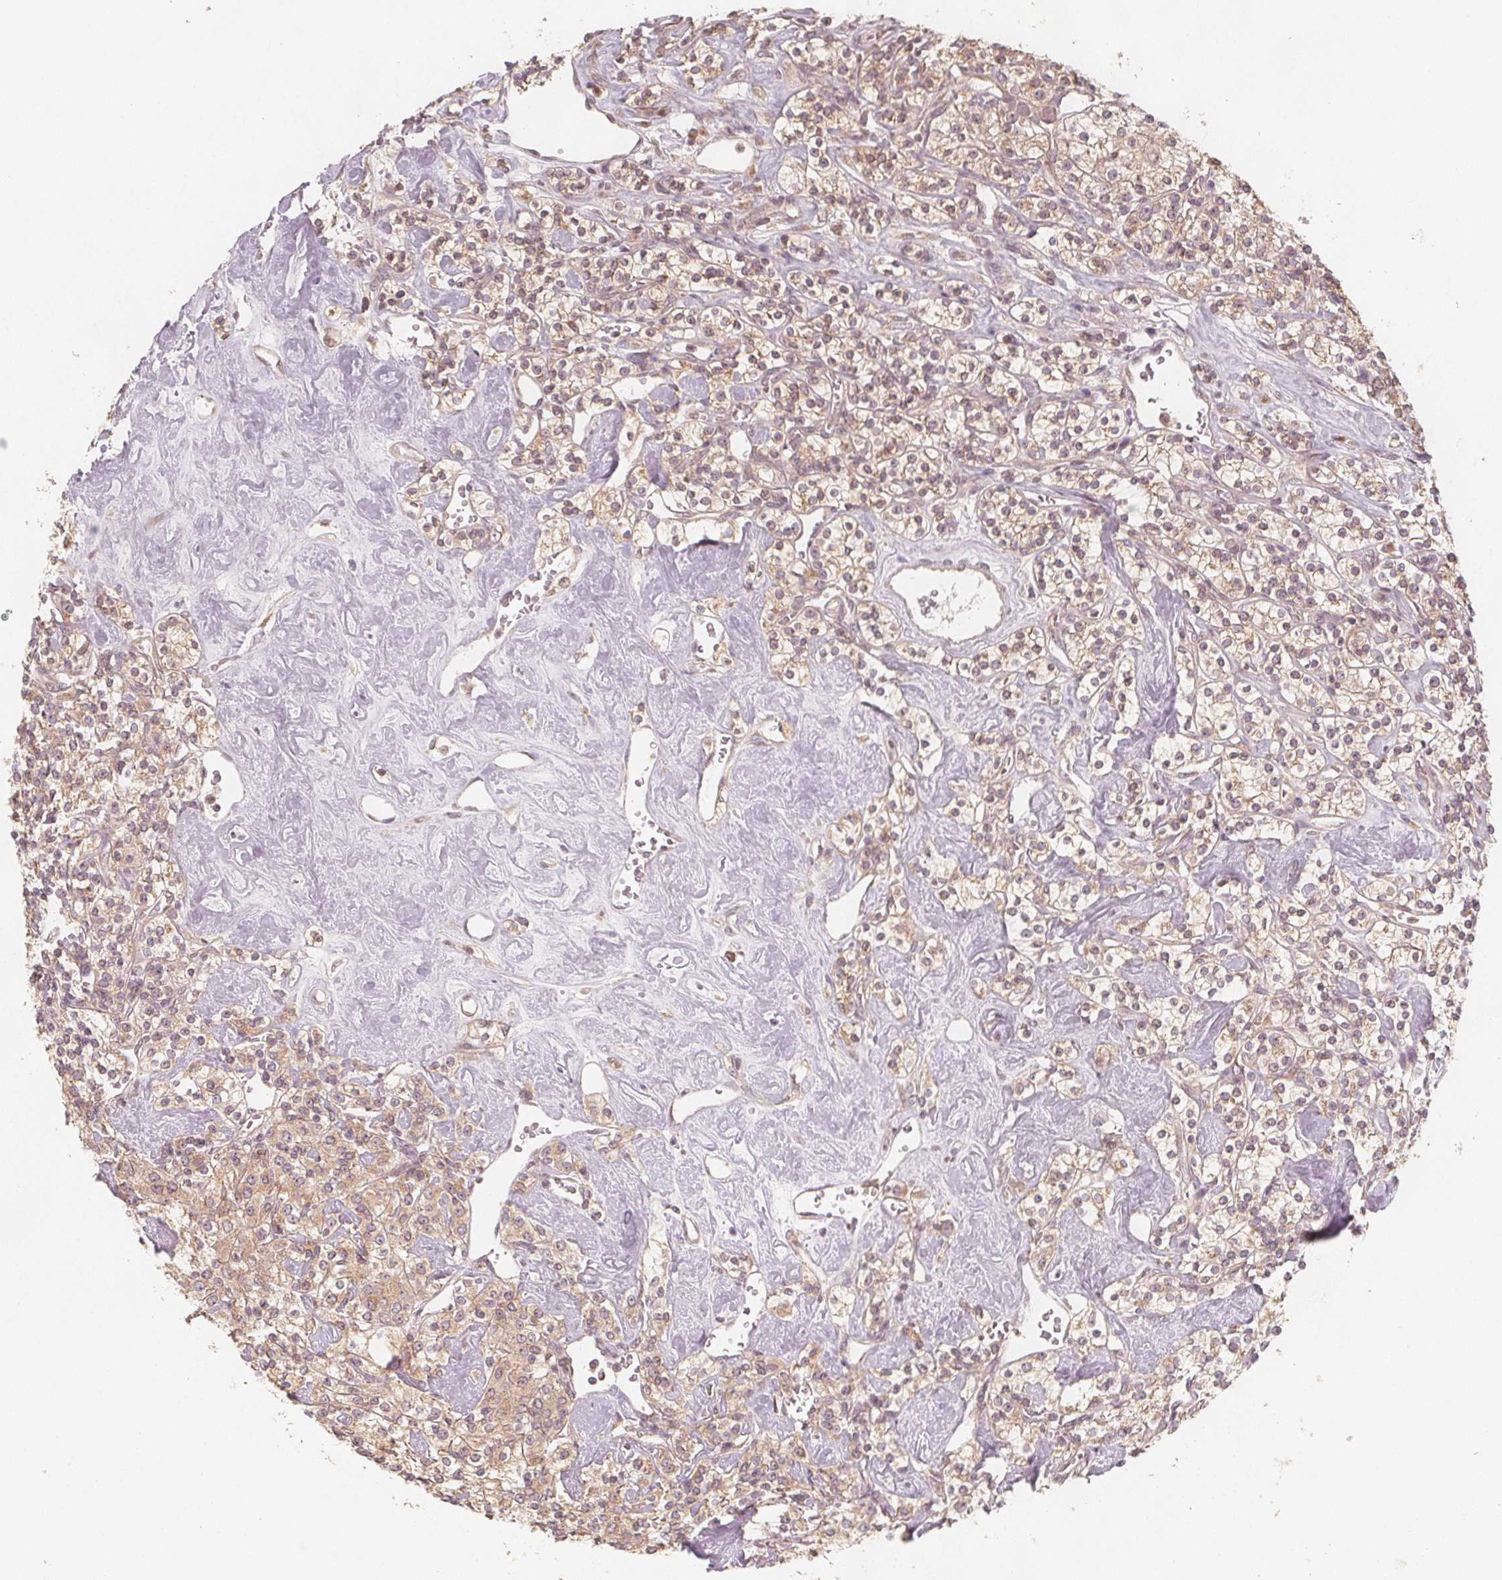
{"staining": {"intensity": "weak", "quantity": ">75%", "location": "cytoplasmic/membranous"}, "tissue": "renal cancer", "cell_type": "Tumor cells", "image_type": "cancer", "snomed": [{"axis": "morphology", "description": "Adenocarcinoma, NOS"}, {"axis": "topography", "description": "Kidney"}], "caption": "Immunohistochemical staining of human renal cancer (adenocarcinoma) displays weak cytoplasmic/membranous protein positivity in about >75% of tumor cells.", "gene": "NCSTN", "patient": {"sex": "male", "age": 77}}